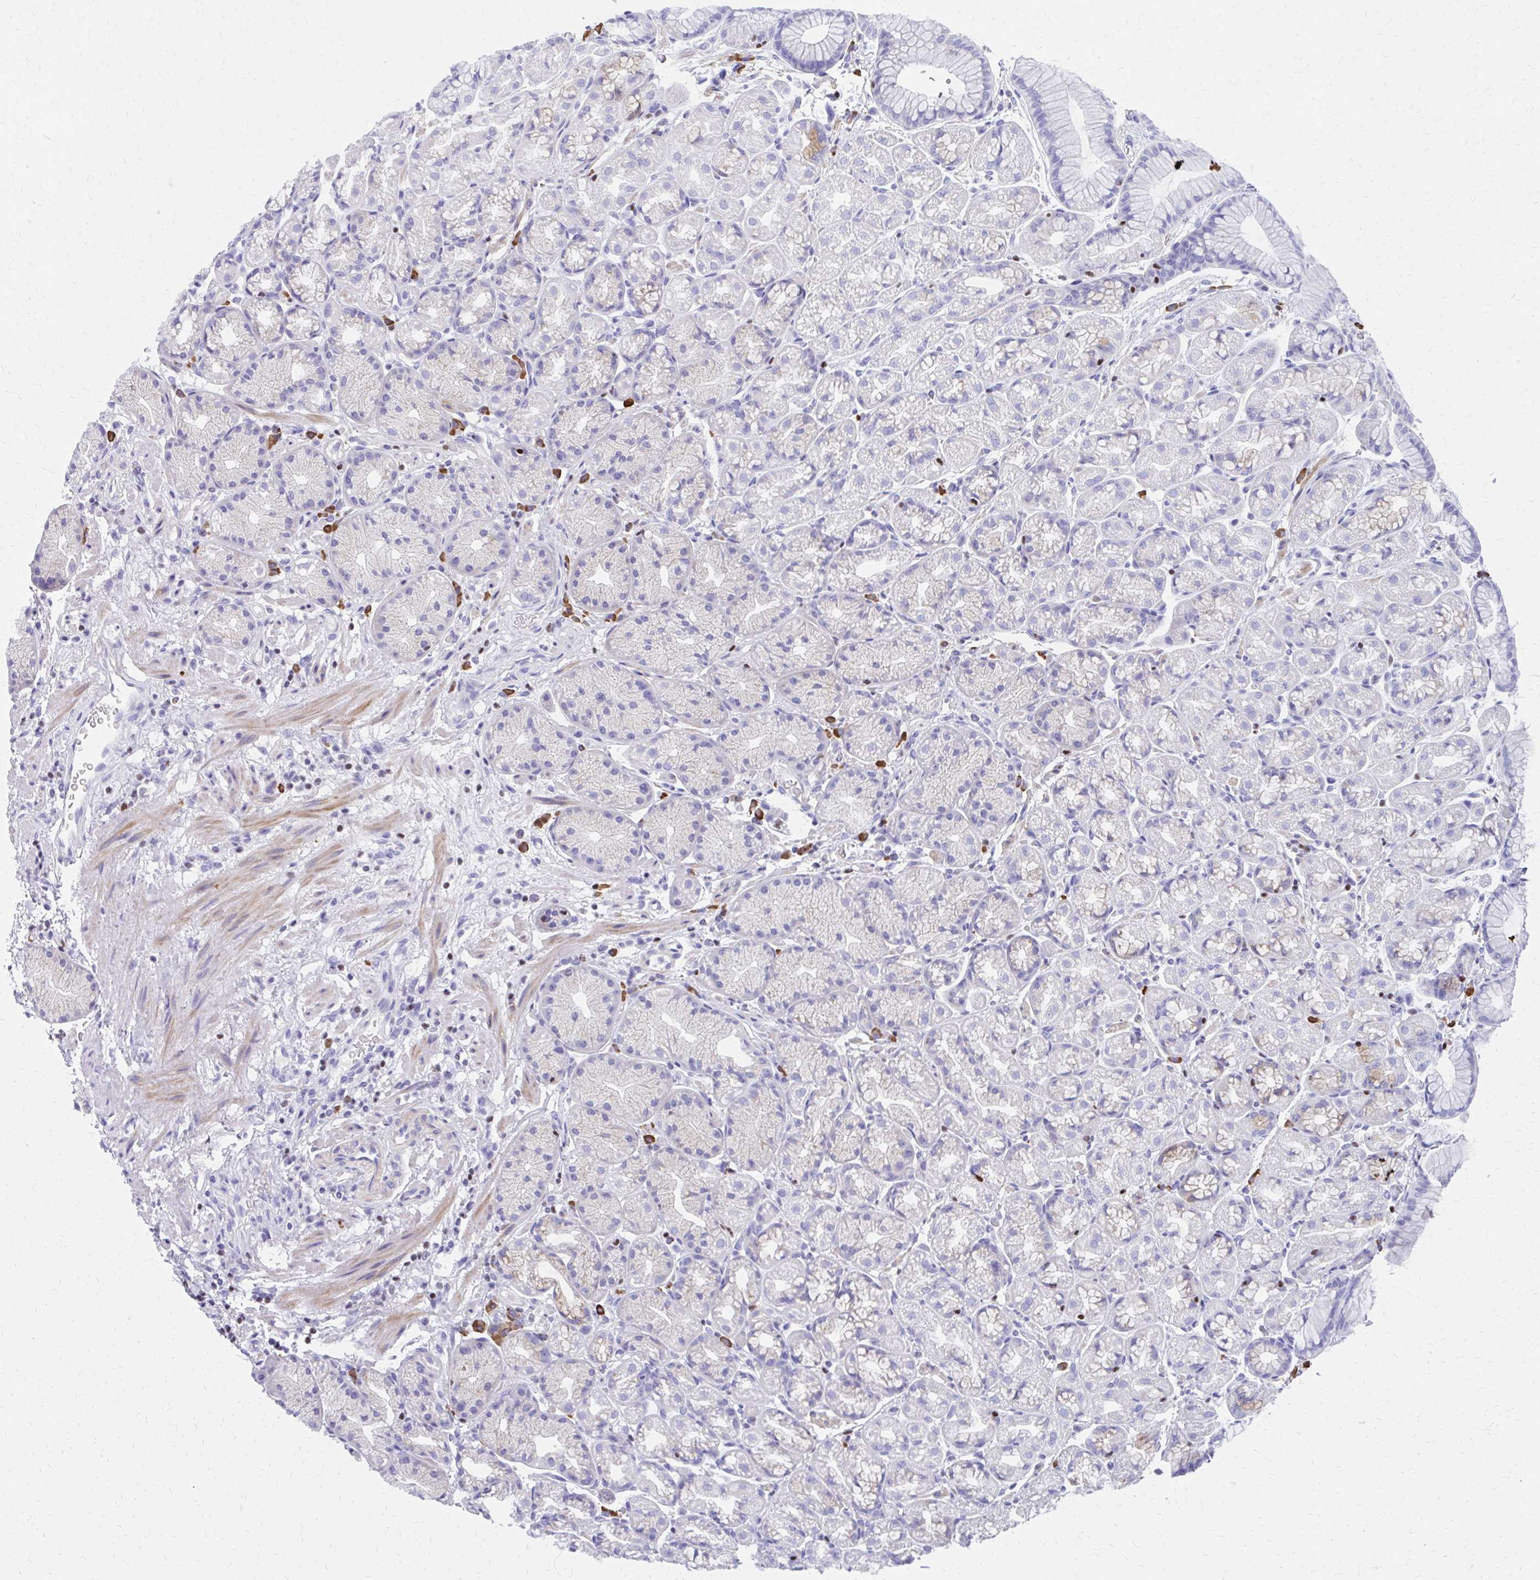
{"staining": {"intensity": "negative", "quantity": "none", "location": "none"}, "tissue": "stomach", "cell_type": "Glandular cells", "image_type": "normal", "snomed": [{"axis": "morphology", "description": "Normal tissue, NOS"}, {"axis": "topography", "description": "Stomach, lower"}], "caption": "This is a image of IHC staining of benign stomach, which shows no staining in glandular cells. (DAB (3,3'-diaminobenzidine) immunohistochemistry visualized using brightfield microscopy, high magnification).", "gene": "RUNX3", "patient": {"sex": "male", "age": 67}}